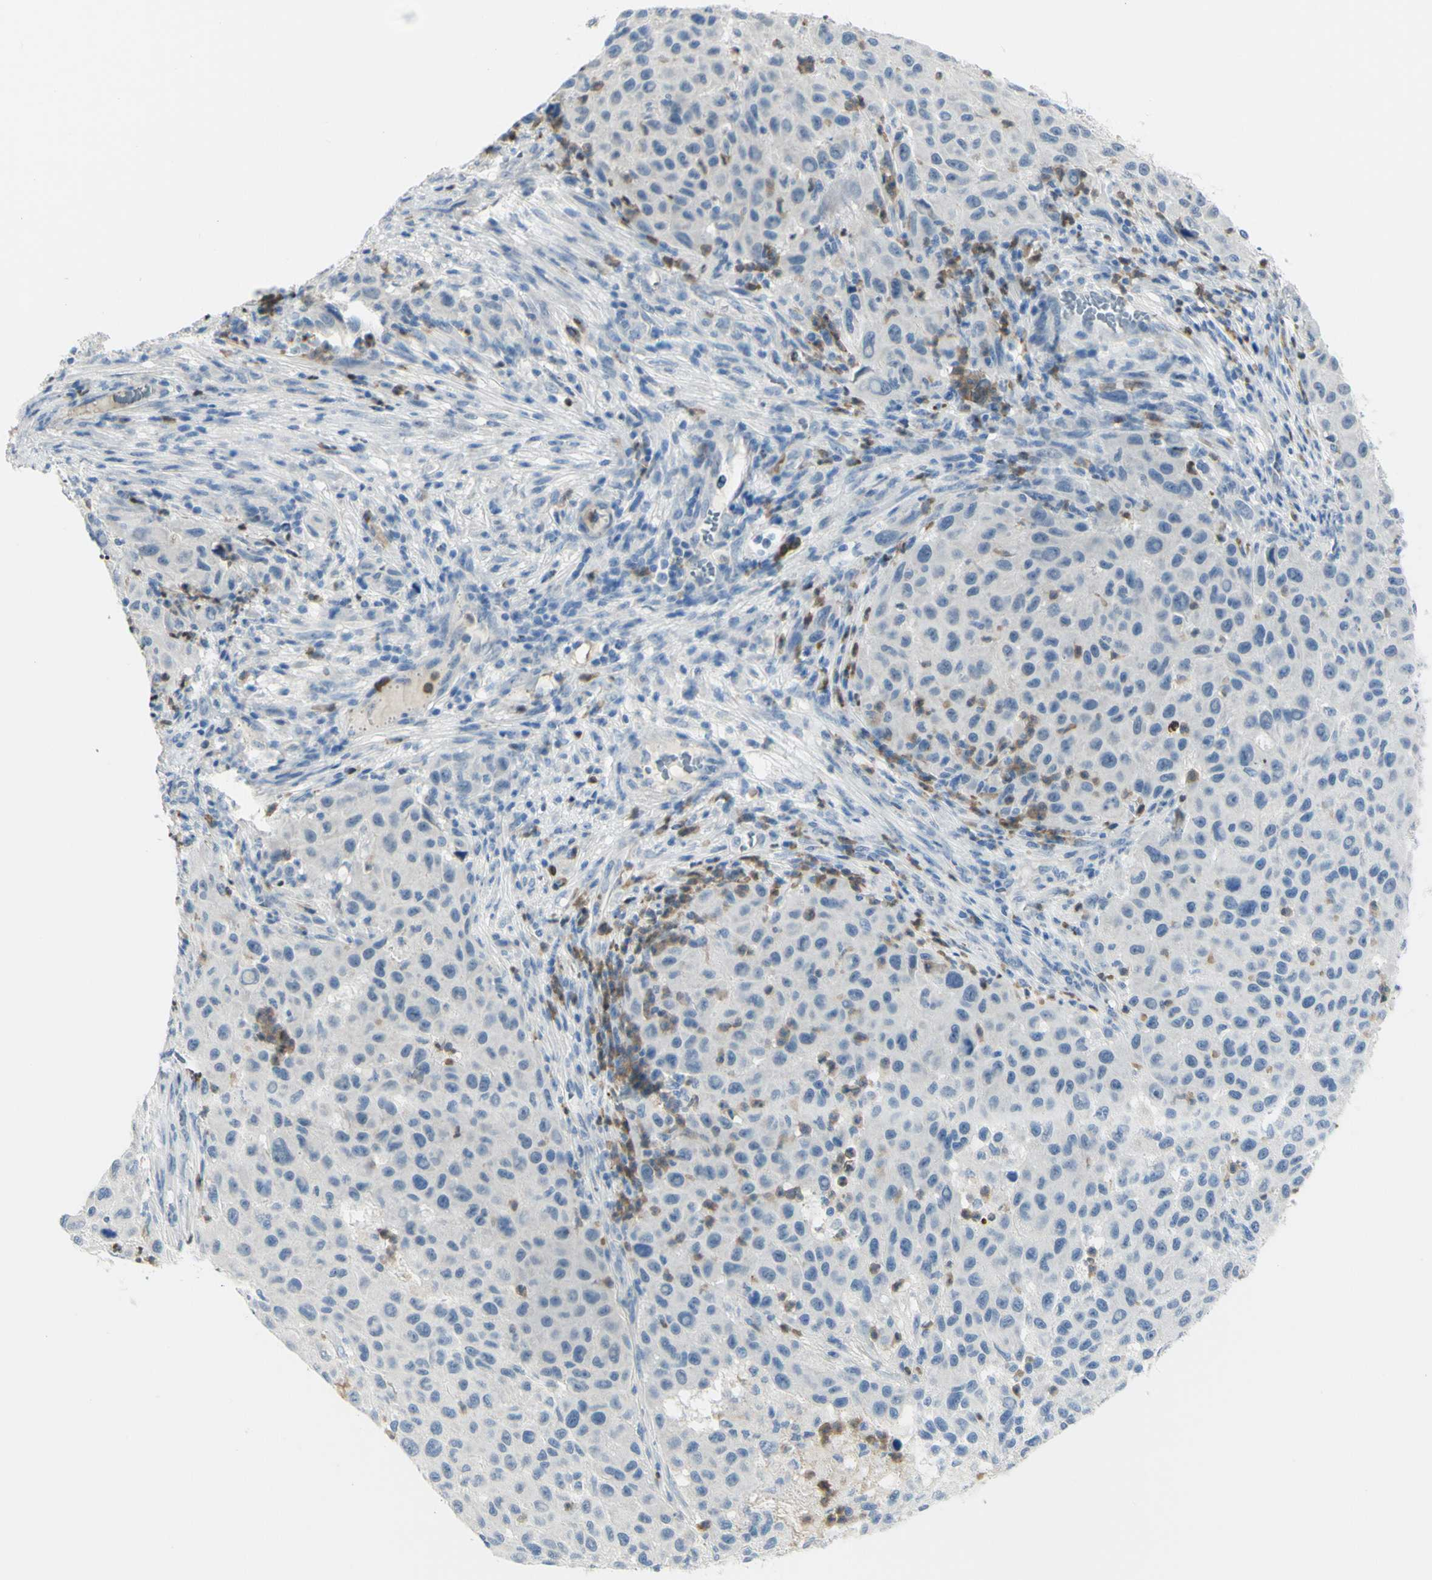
{"staining": {"intensity": "weak", "quantity": "<25%", "location": "cytoplasmic/membranous"}, "tissue": "melanoma", "cell_type": "Tumor cells", "image_type": "cancer", "snomed": [{"axis": "morphology", "description": "Malignant melanoma, Metastatic site"}, {"axis": "topography", "description": "Lymph node"}], "caption": "Immunohistochemistry of human malignant melanoma (metastatic site) demonstrates no expression in tumor cells. (Stains: DAB (3,3'-diaminobenzidine) immunohistochemistry with hematoxylin counter stain, Microscopy: brightfield microscopy at high magnification).", "gene": "ZNF557", "patient": {"sex": "male", "age": 61}}